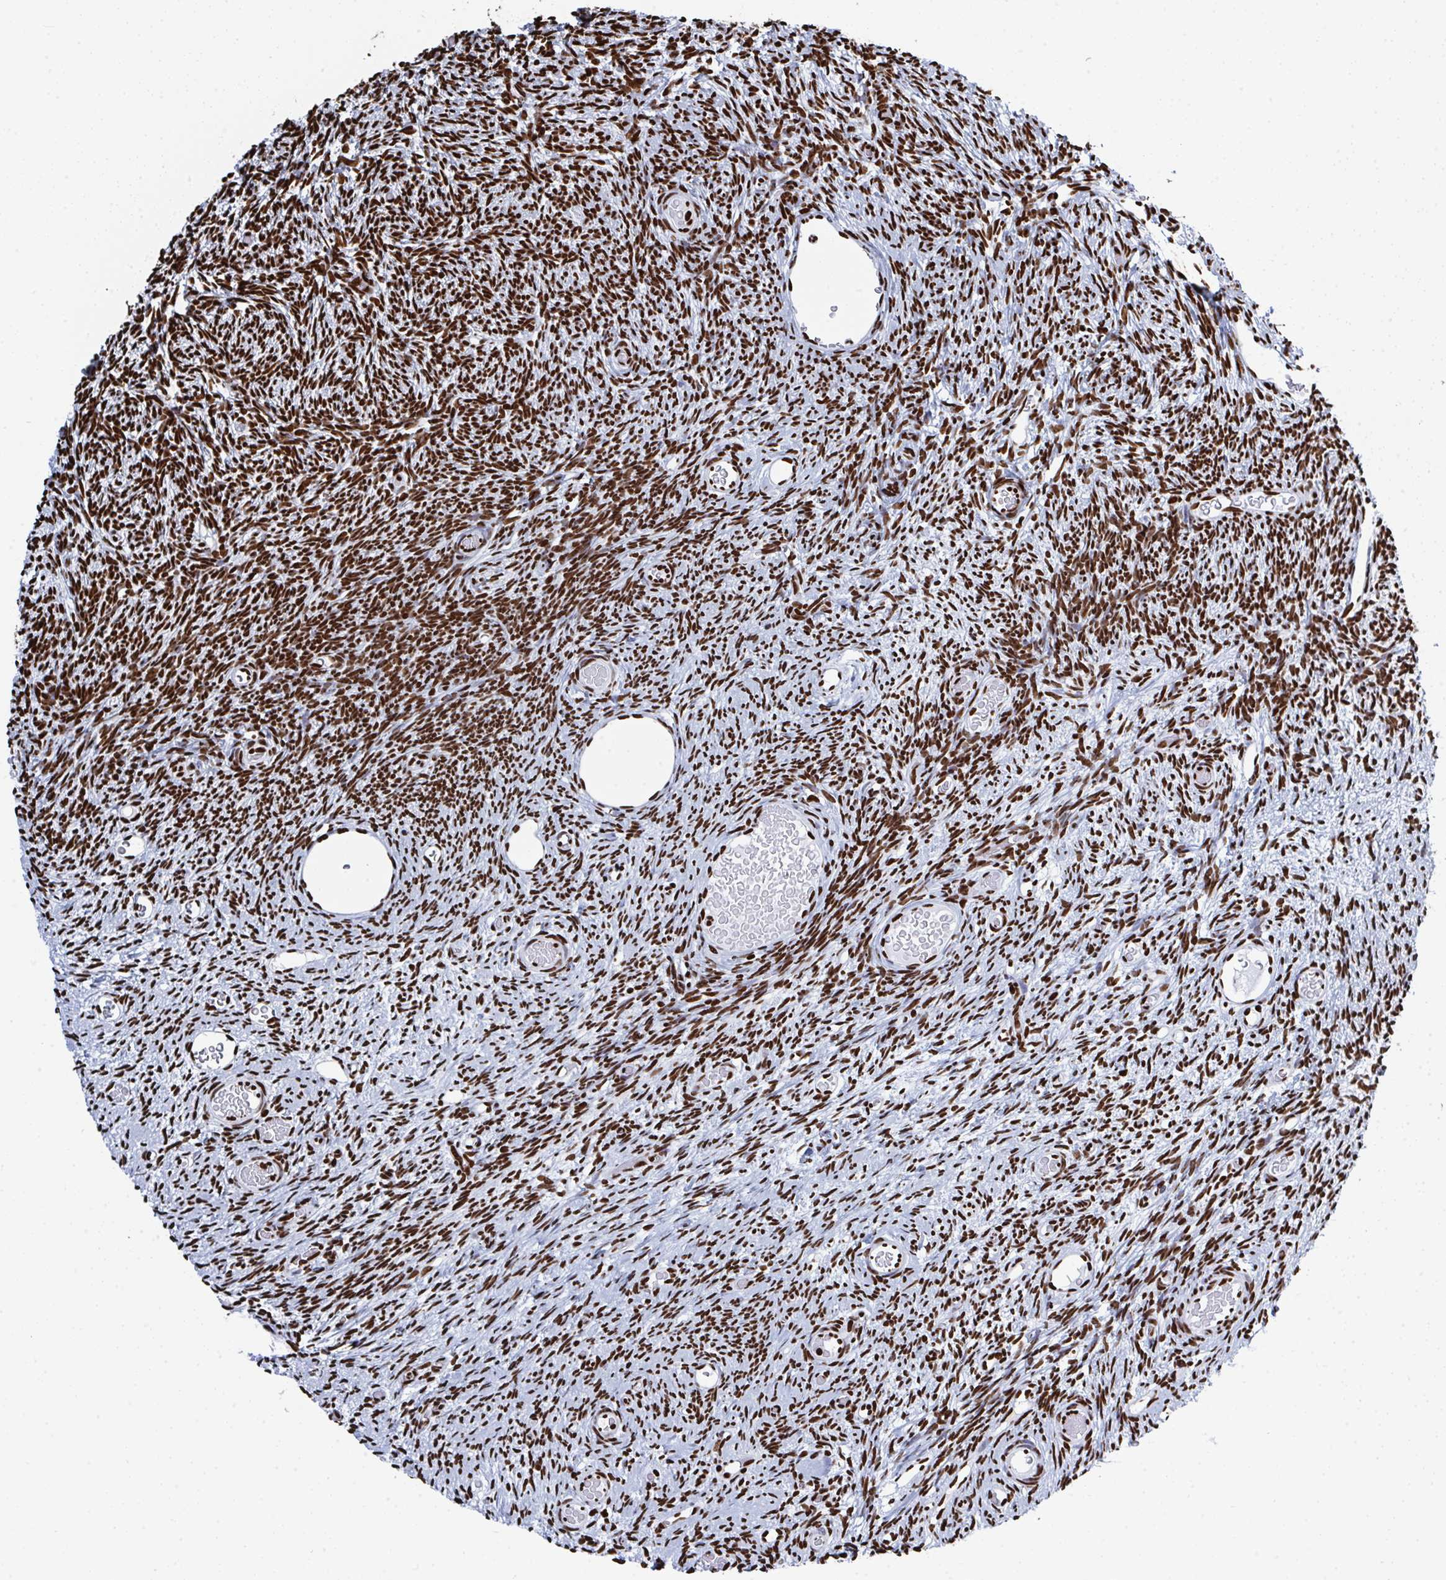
{"staining": {"intensity": "strong", "quantity": ">75%", "location": "nuclear"}, "tissue": "ovary", "cell_type": "Ovarian stroma cells", "image_type": "normal", "snomed": [{"axis": "morphology", "description": "Normal tissue, NOS"}, {"axis": "topography", "description": "Ovary"}], "caption": "Ovarian stroma cells show strong nuclear positivity in about >75% of cells in unremarkable ovary.", "gene": "GAR1", "patient": {"sex": "female", "age": 39}}